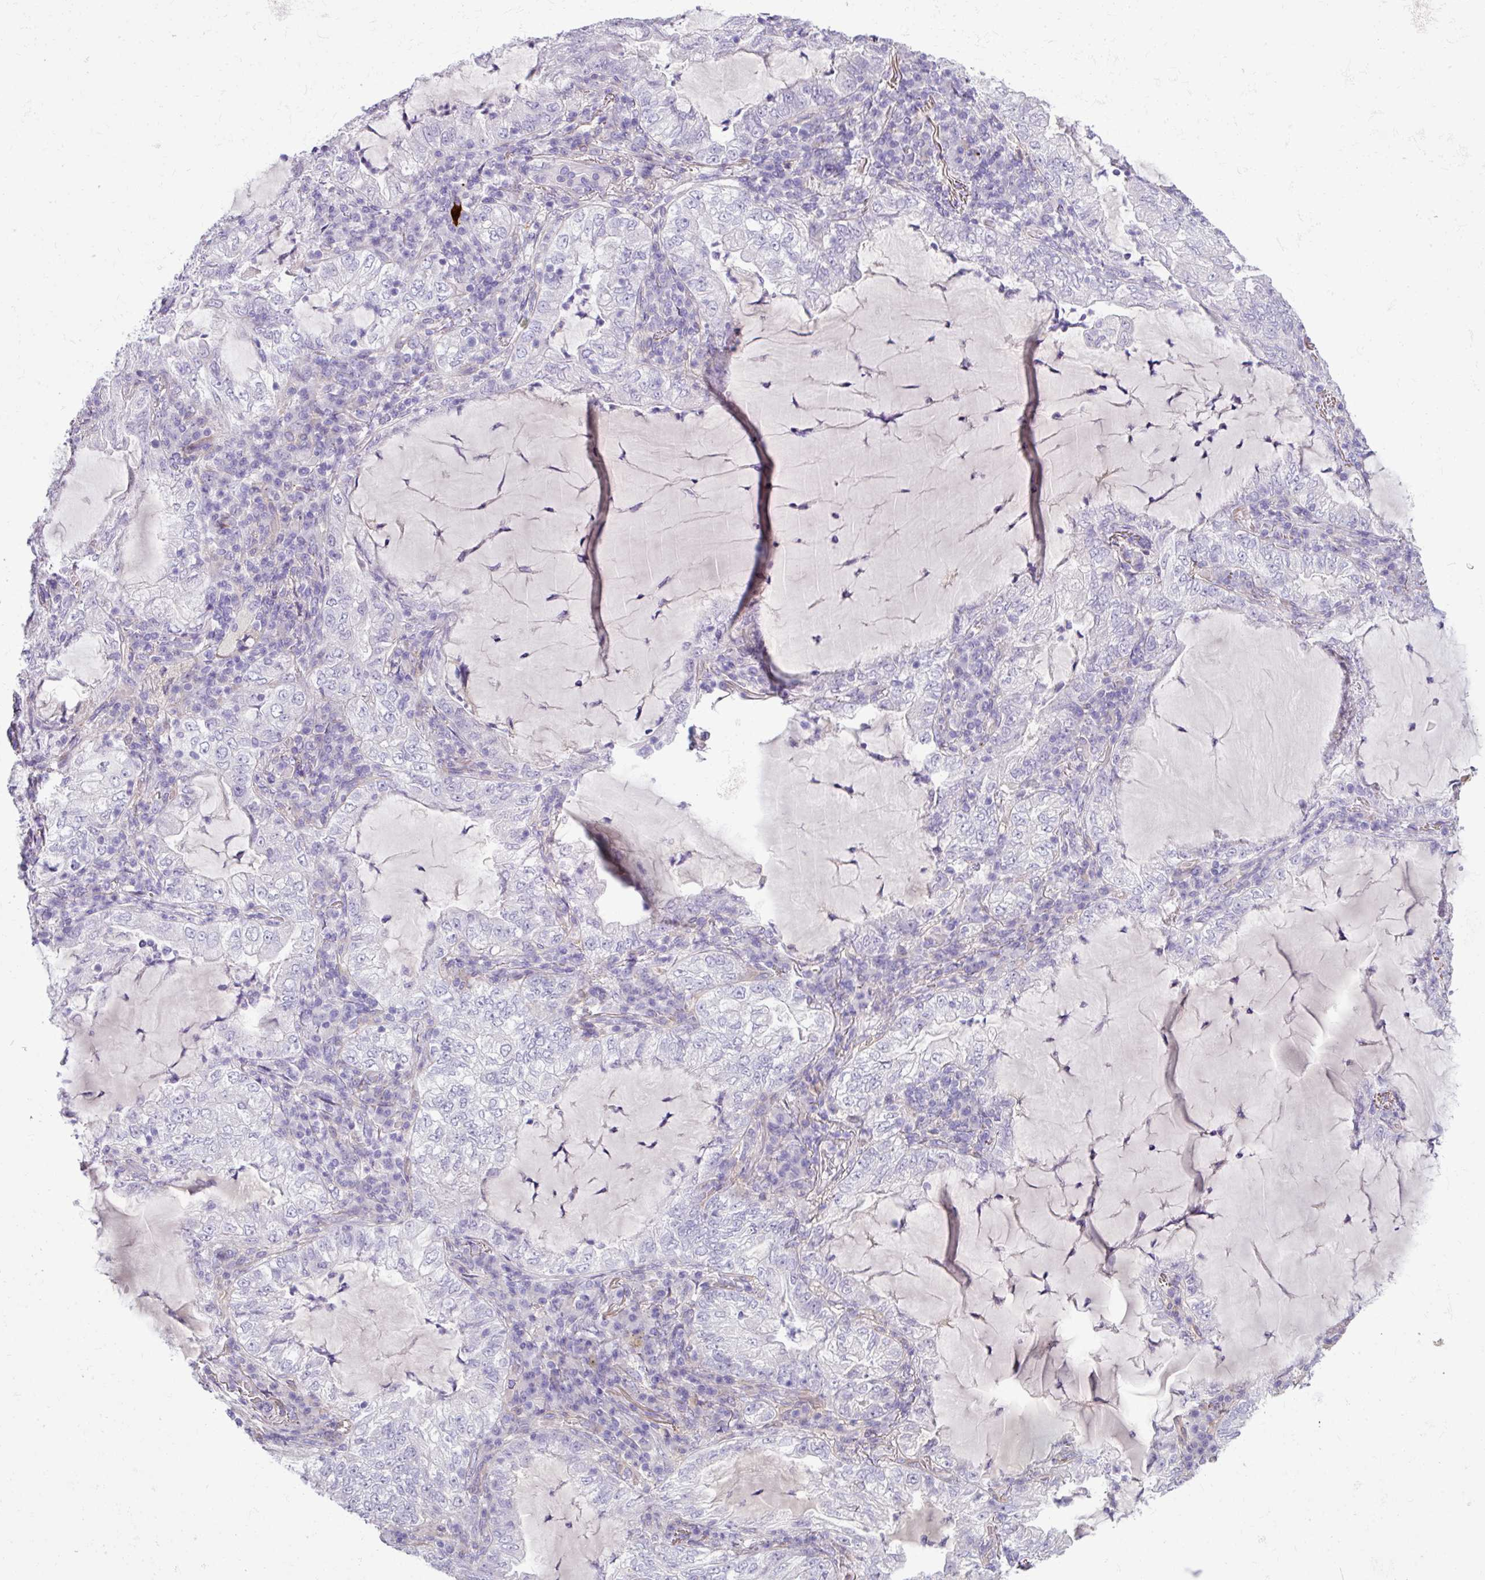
{"staining": {"intensity": "negative", "quantity": "none", "location": "none"}, "tissue": "lung cancer", "cell_type": "Tumor cells", "image_type": "cancer", "snomed": [{"axis": "morphology", "description": "Adenocarcinoma, NOS"}, {"axis": "topography", "description": "Lung"}], "caption": "This is a histopathology image of immunohistochemistry staining of lung adenocarcinoma, which shows no staining in tumor cells.", "gene": "KIRREL3", "patient": {"sex": "female", "age": 73}}